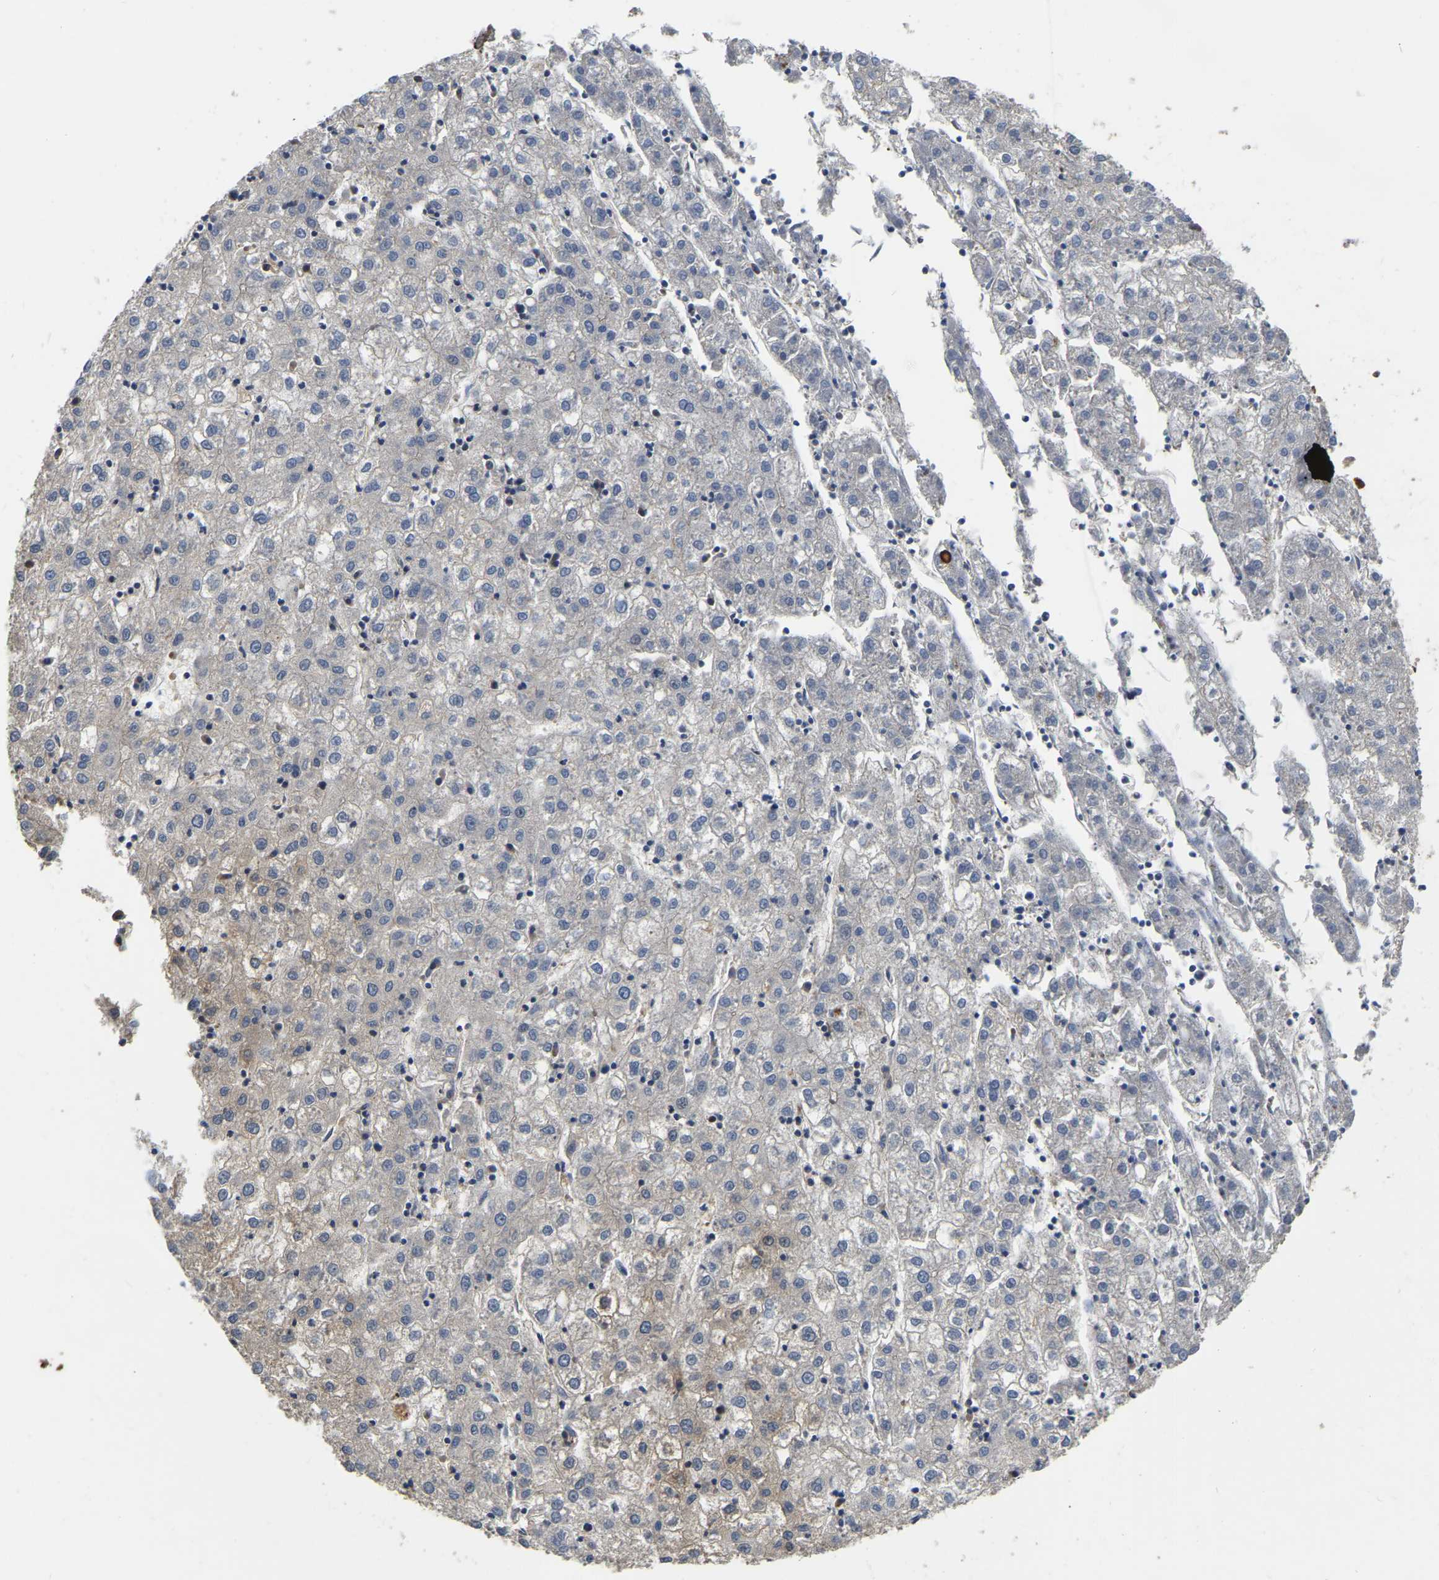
{"staining": {"intensity": "negative", "quantity": "none", "location": "none"}, "tissue": "liver cancer", "cell_type": "Tumor cells", "image_type": "cancer", "snomed": [{"axis": "morphology", "description": "Carcinoma, Hepatocellular, NOS"}, {"axis": "topography", "description": "Liver"}], "caption": "This is a micrograph of immunohistochemistry staining of liver cancer (hepatocellular carcinoma), which shows no expression in tumor cells.", "gene": "GARS1", "patient": {"sex": "male", "age": 72}}